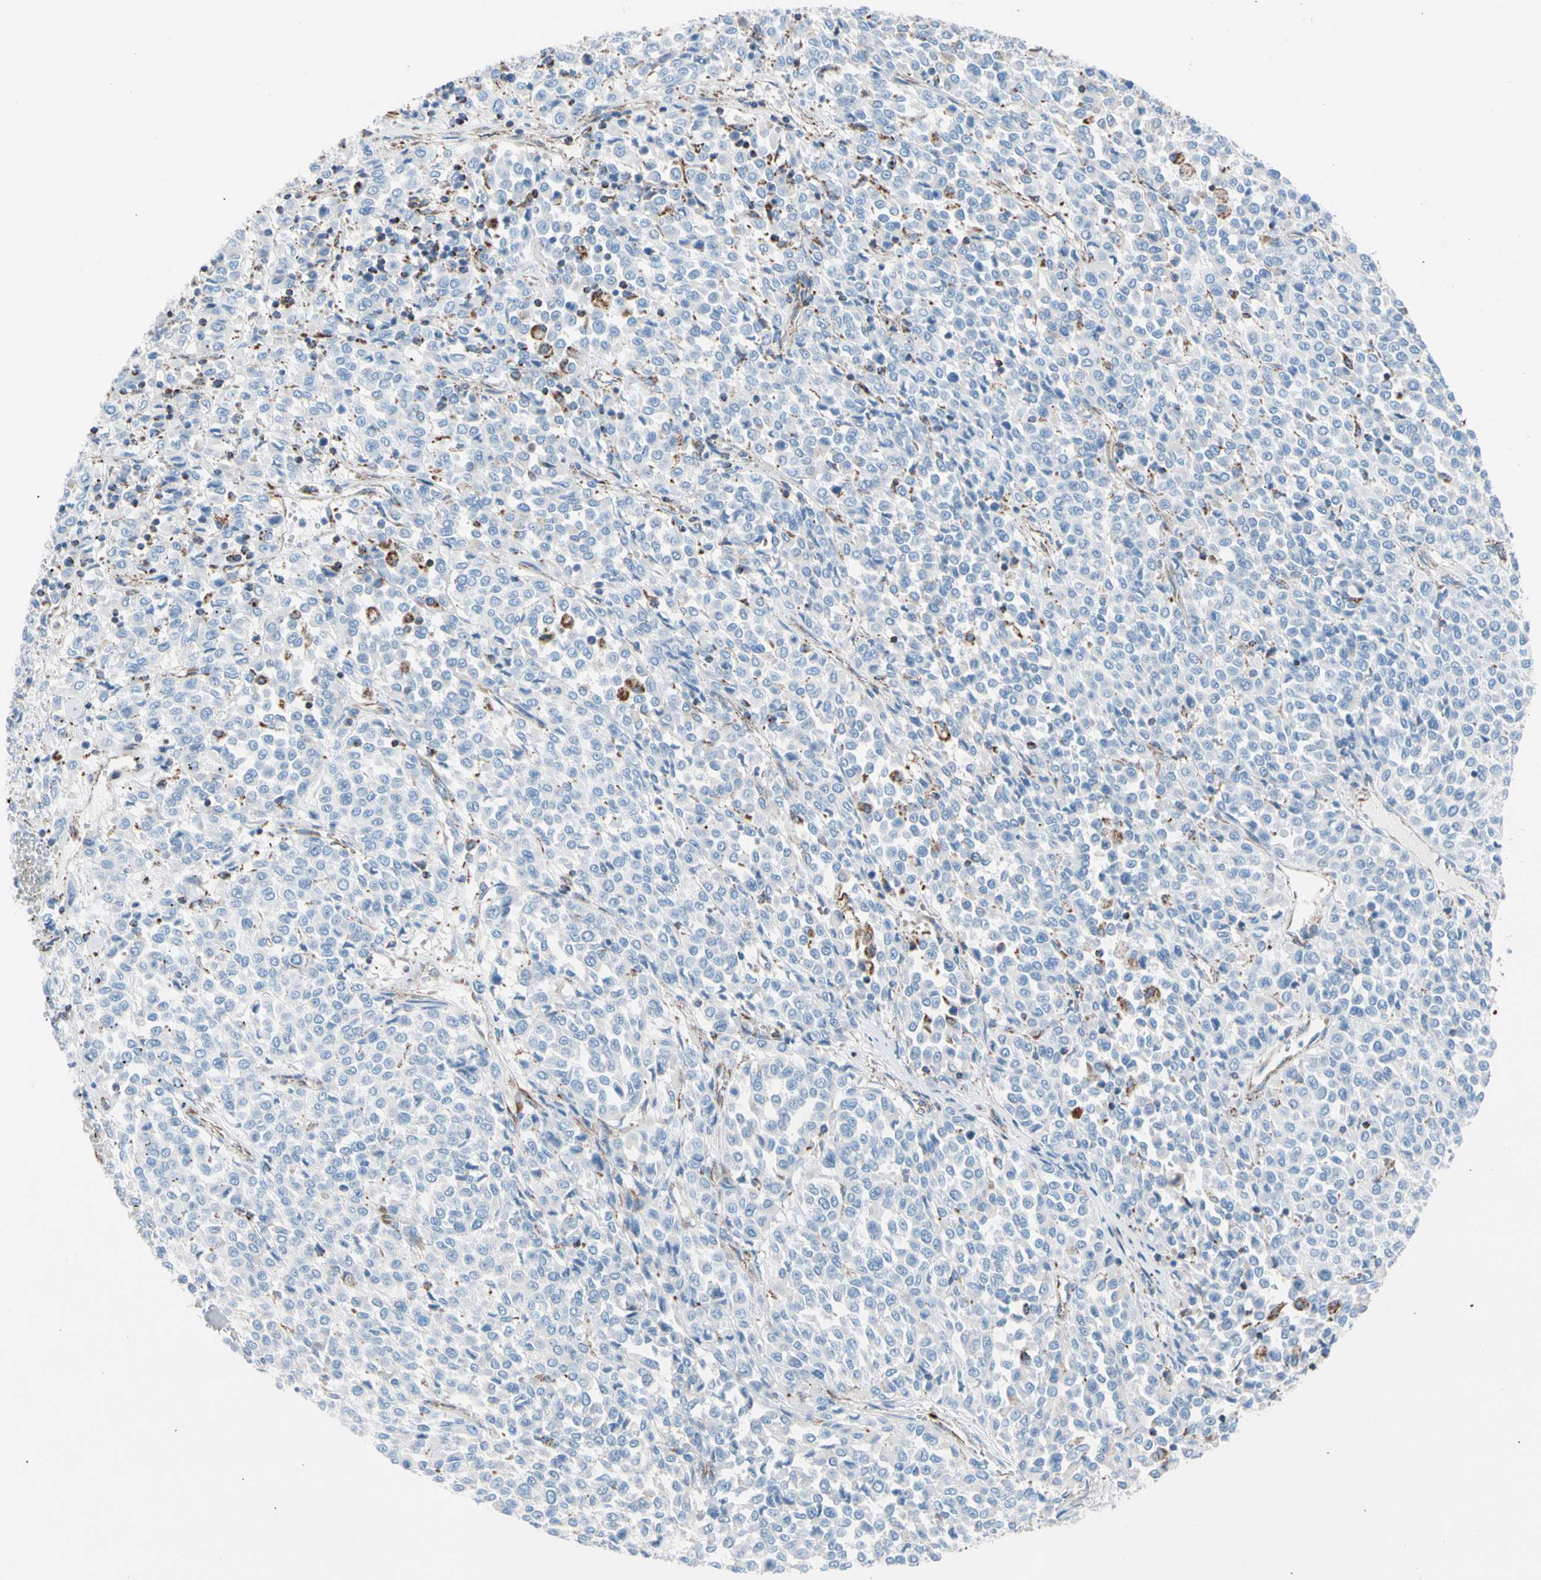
{"staining": {"intensity": "strong", "quantity": "<25%", "location": "cytoplasmic/membranous"}, "tissue": "melanoma", "cell_type": "Tumor cells", "image_type": "cancer", "snomed": [{"axis": "morphology", "description": "Malignant melanoma, Metastatic site"}, {"axis": "topography", "description": "Pancreas"}], "caption": "Melanoma was stained to show a protein in brown. There is medium levels of strong cytoplasmic/membranous staining in about <25% of tumor cells. (Stains: DAB (3,3'-diaminobenzidine) in brown, nuclei in blue, Microscopy: brightfield microscopy at high magnification).", "gene": "HK1", "patient": {"sex": "female", "age": 30}}